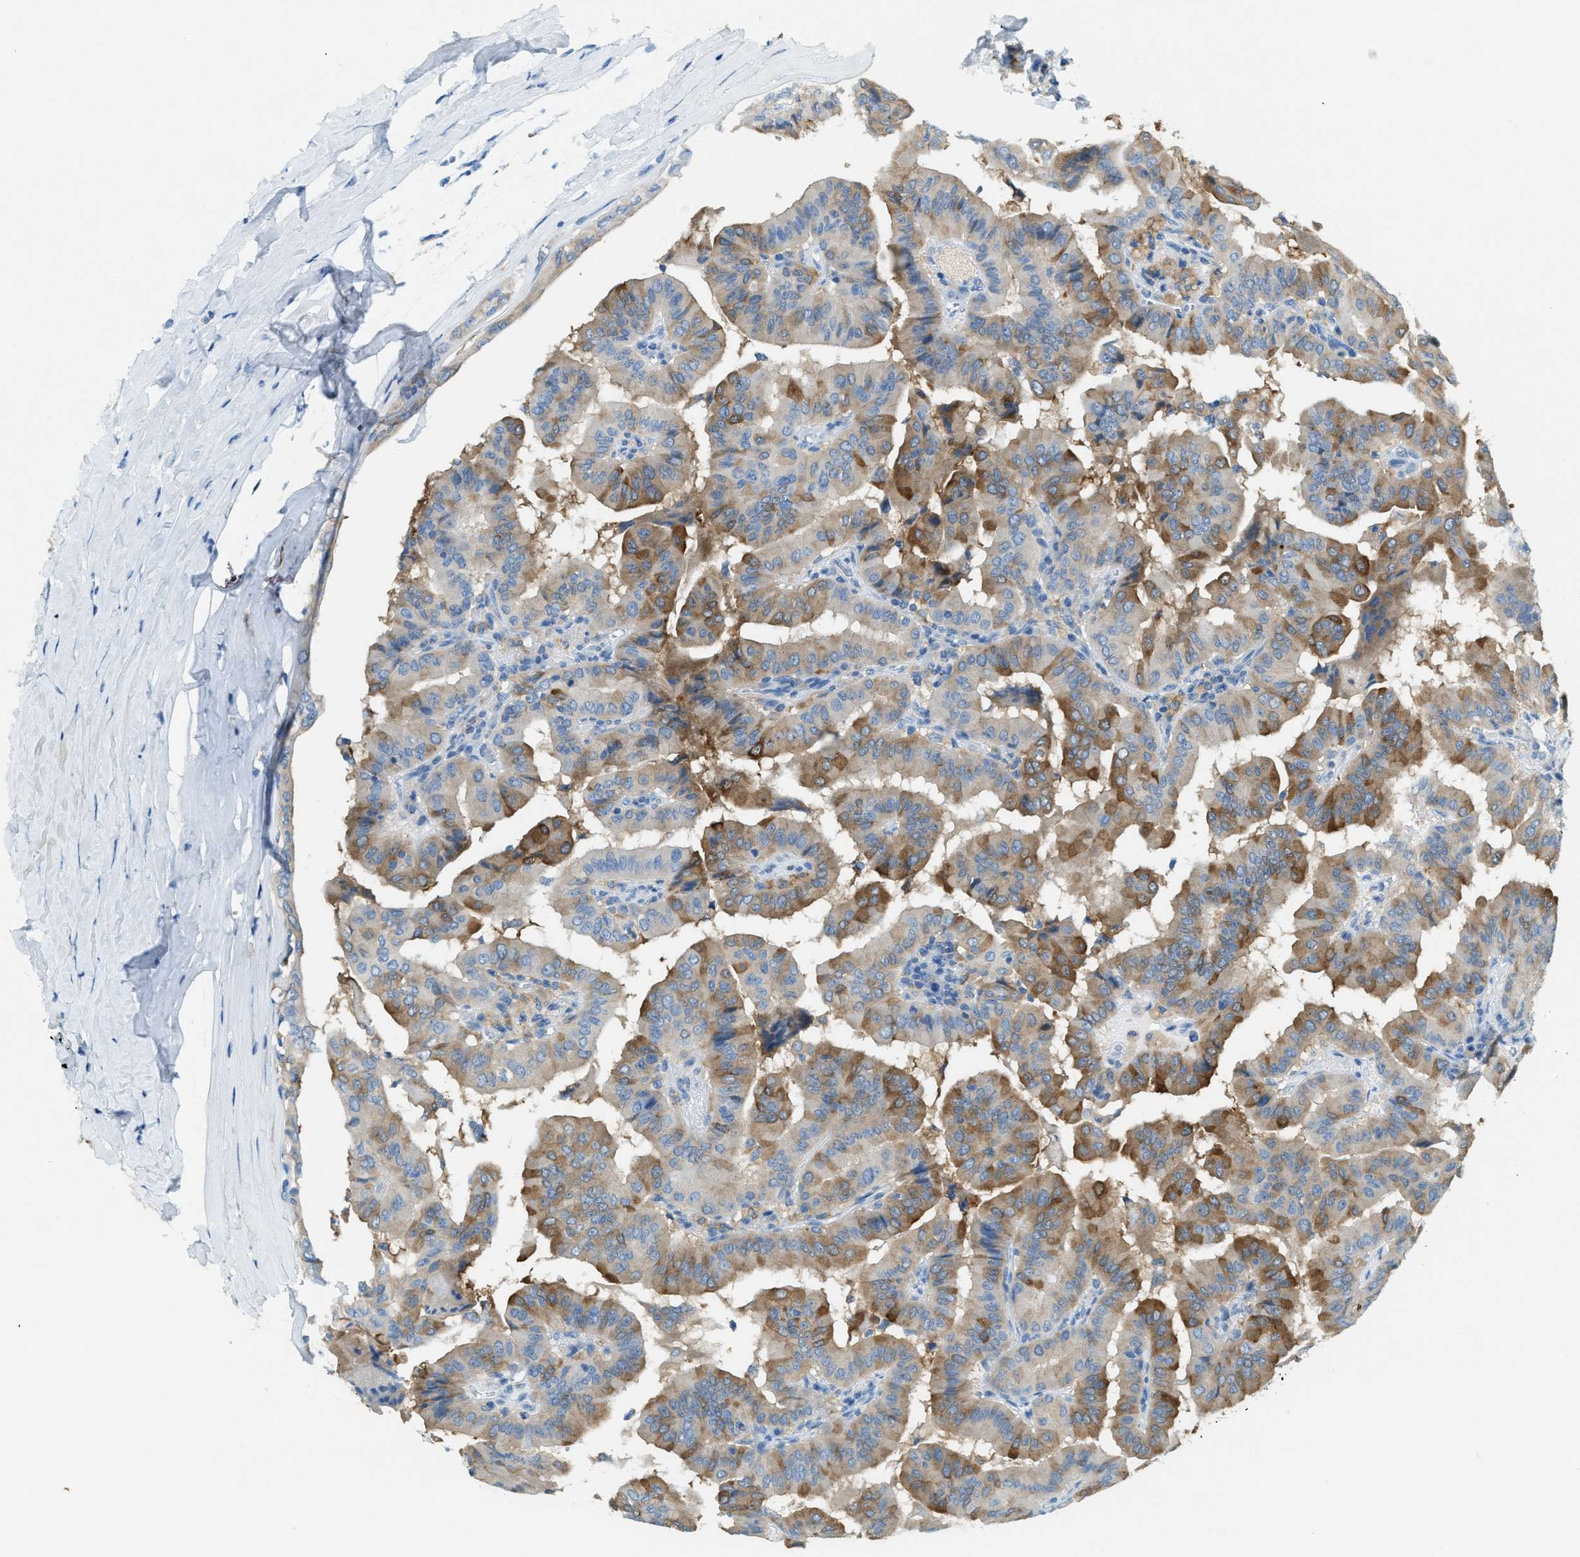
{"staining": {"intensity": "moderate", "quantity": "25%-75%", "location": "cytoplasmic/membranous"}, "tissue": "thyroid cancer", "cell_type": "Tumor cells", "image_type": "cancer", "snomed": [{"axis": "morphology", "description": "Papillary adenocarcinoma, NOS"}, {"axis": "topography", "description": "Thyroid gland"}], "caption": "This micrograph displays IHC staining of human thyroid papillary adenocarcinoma, with medium moderate cytoplasmic/membranous staining in approximately 25%-75% of tumor cells.", "gene": "MATCAP2", "patient": {"sex": "male", "age": 33}}